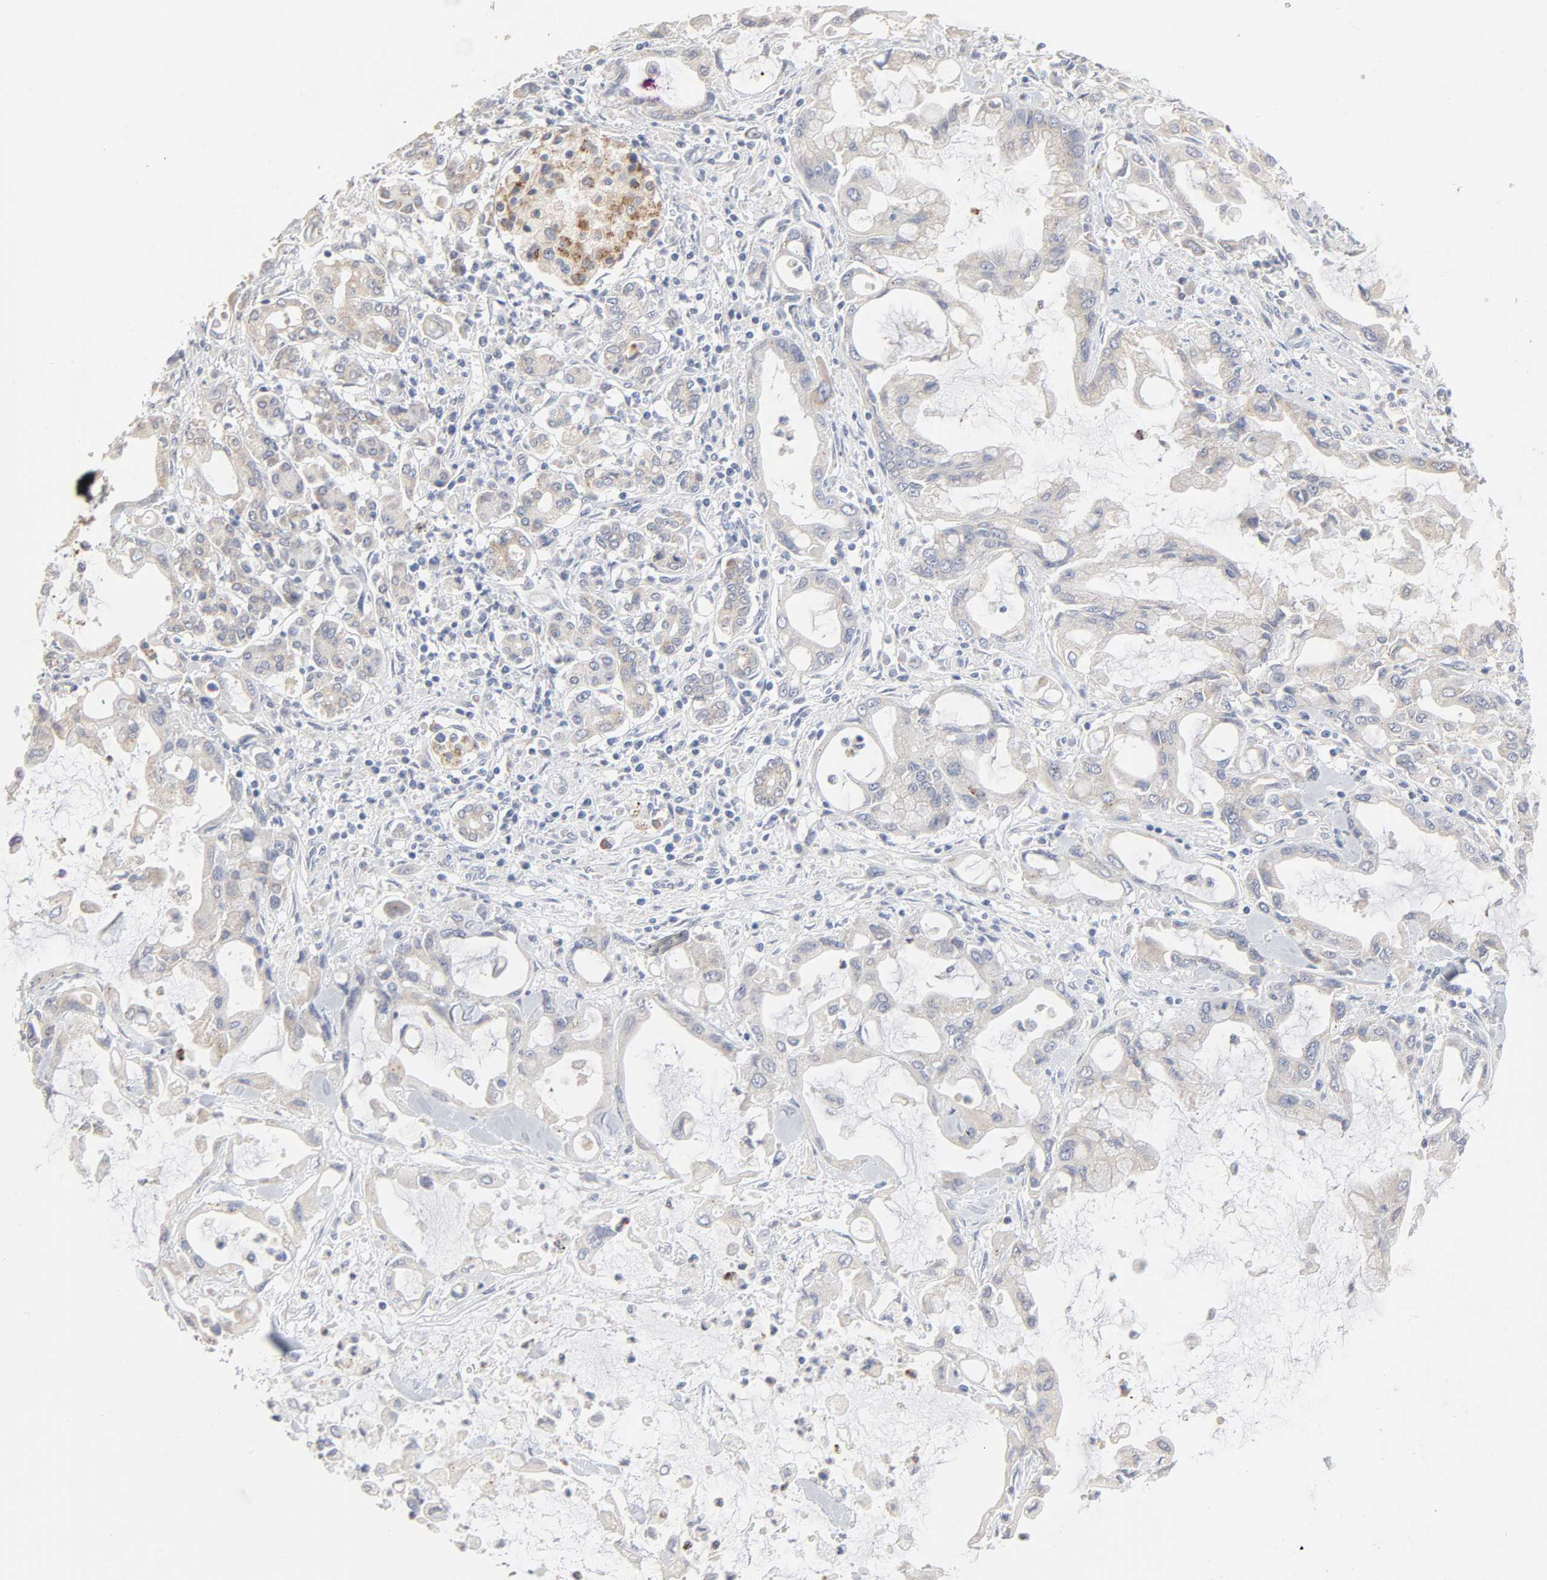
{"staining": {"intensity": "negative", "quantity": "none", "location": "none"}, "tissue": "pancreatic cancer", "cell_type": "Tumor cells", "image_type": "cancer", "snomed": [{"axis": "morphology", "description": "Adenocarcinoma, NOS"}, {"axis": "topography", "description": "Pancreas"}], "caption": "Tumor cells show no significant protein expression in pancreatic cancer.", "gene": "AK7", "patient": {"sex": "female", "age": 57}}